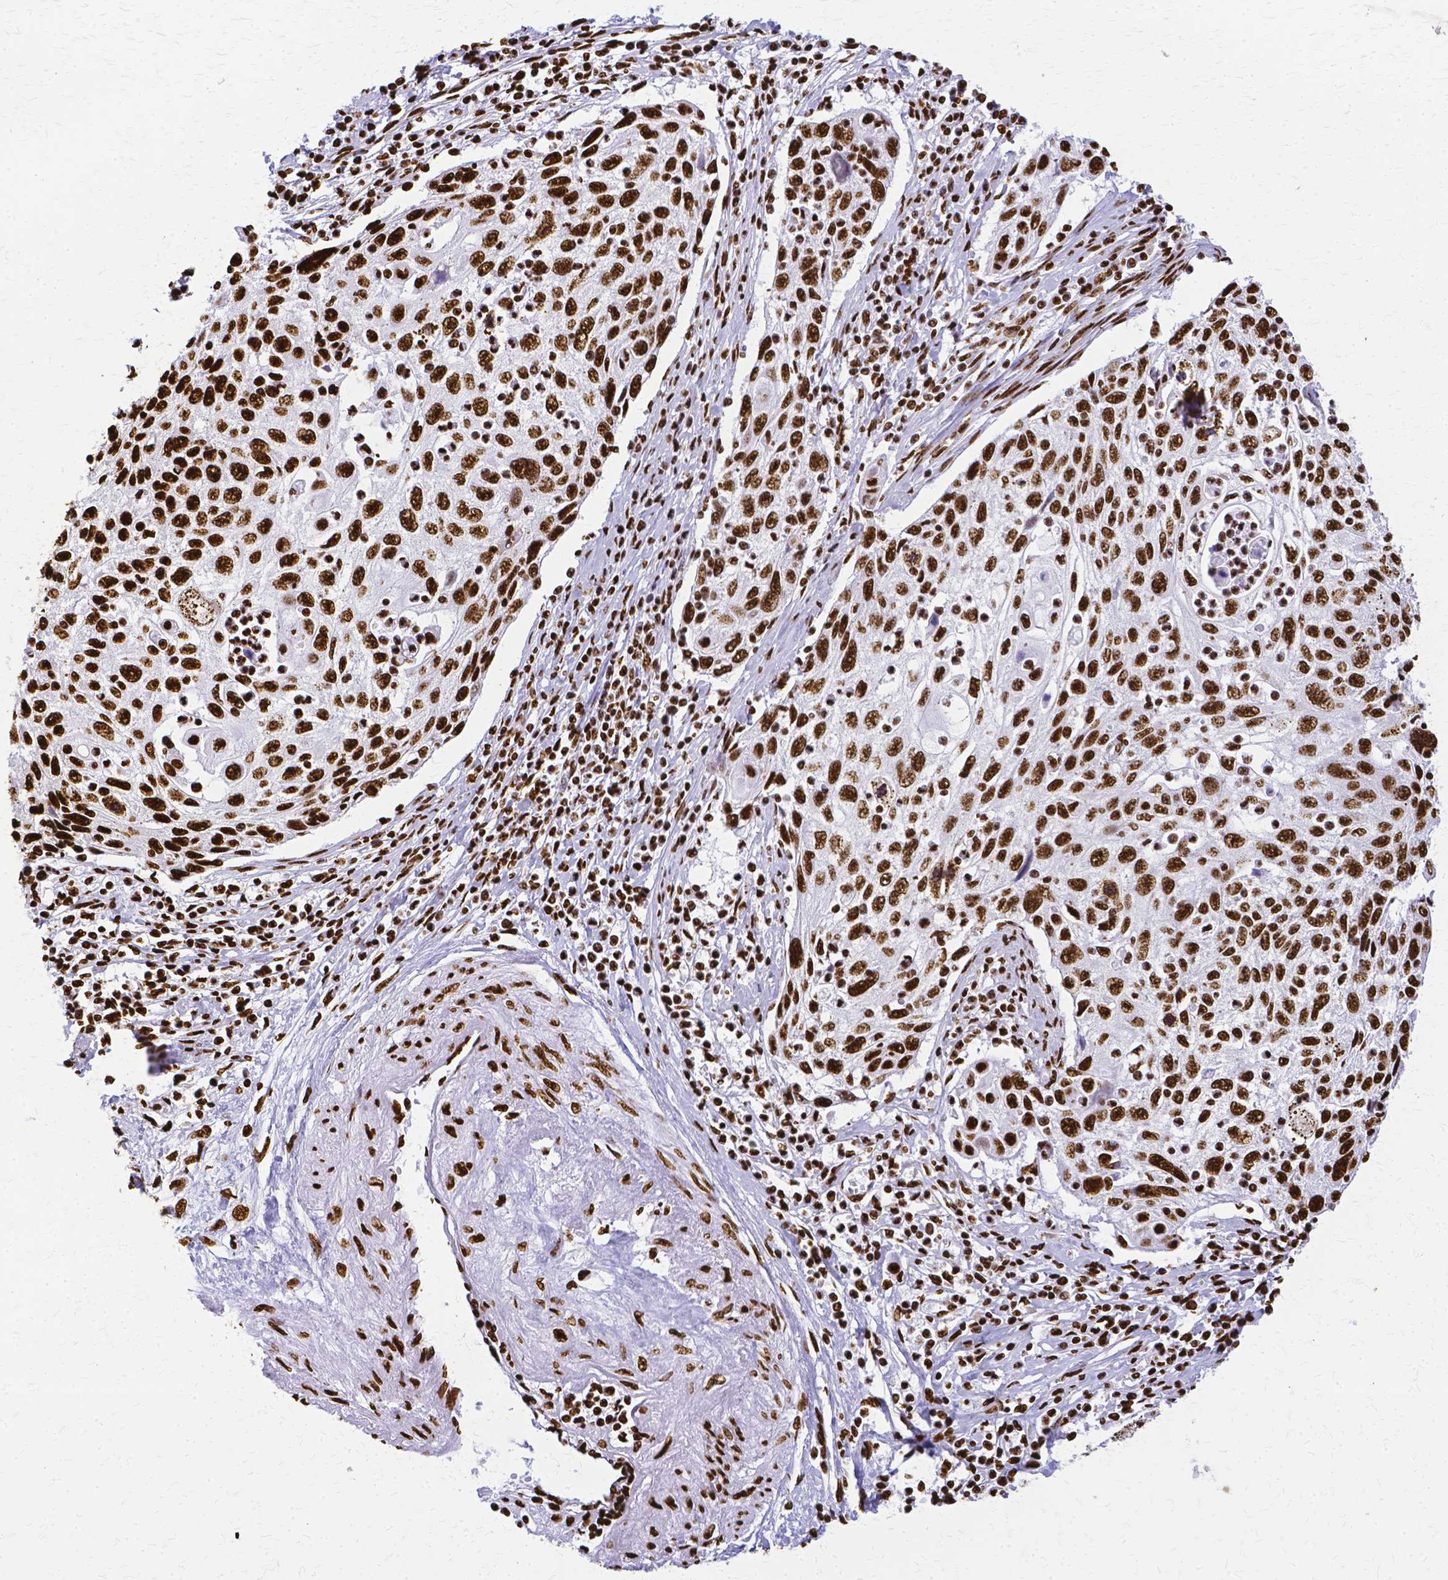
{"staining": {"intensity": "strong", "quantity": ">75%", "location": "nuclear"}, "tissue": "cervical cancer", "cell_type": "Tumor cells", "image_type": "cancer", "snomed": [{"axis": "morphology", "description": "Squamous cell carcinoma, NOS"}, {"axis": "topography", "description": "Cervix"}], "caption": "This photomicrograph shows immunohistochemistry (IHC) staining of cervical cancer (squamous cell carcinoma), with high strong nuclear positivity in approximately >75% of tumor cells.", "gene": "SFPQ", "patient": {"sex": "female", "age": 70}}